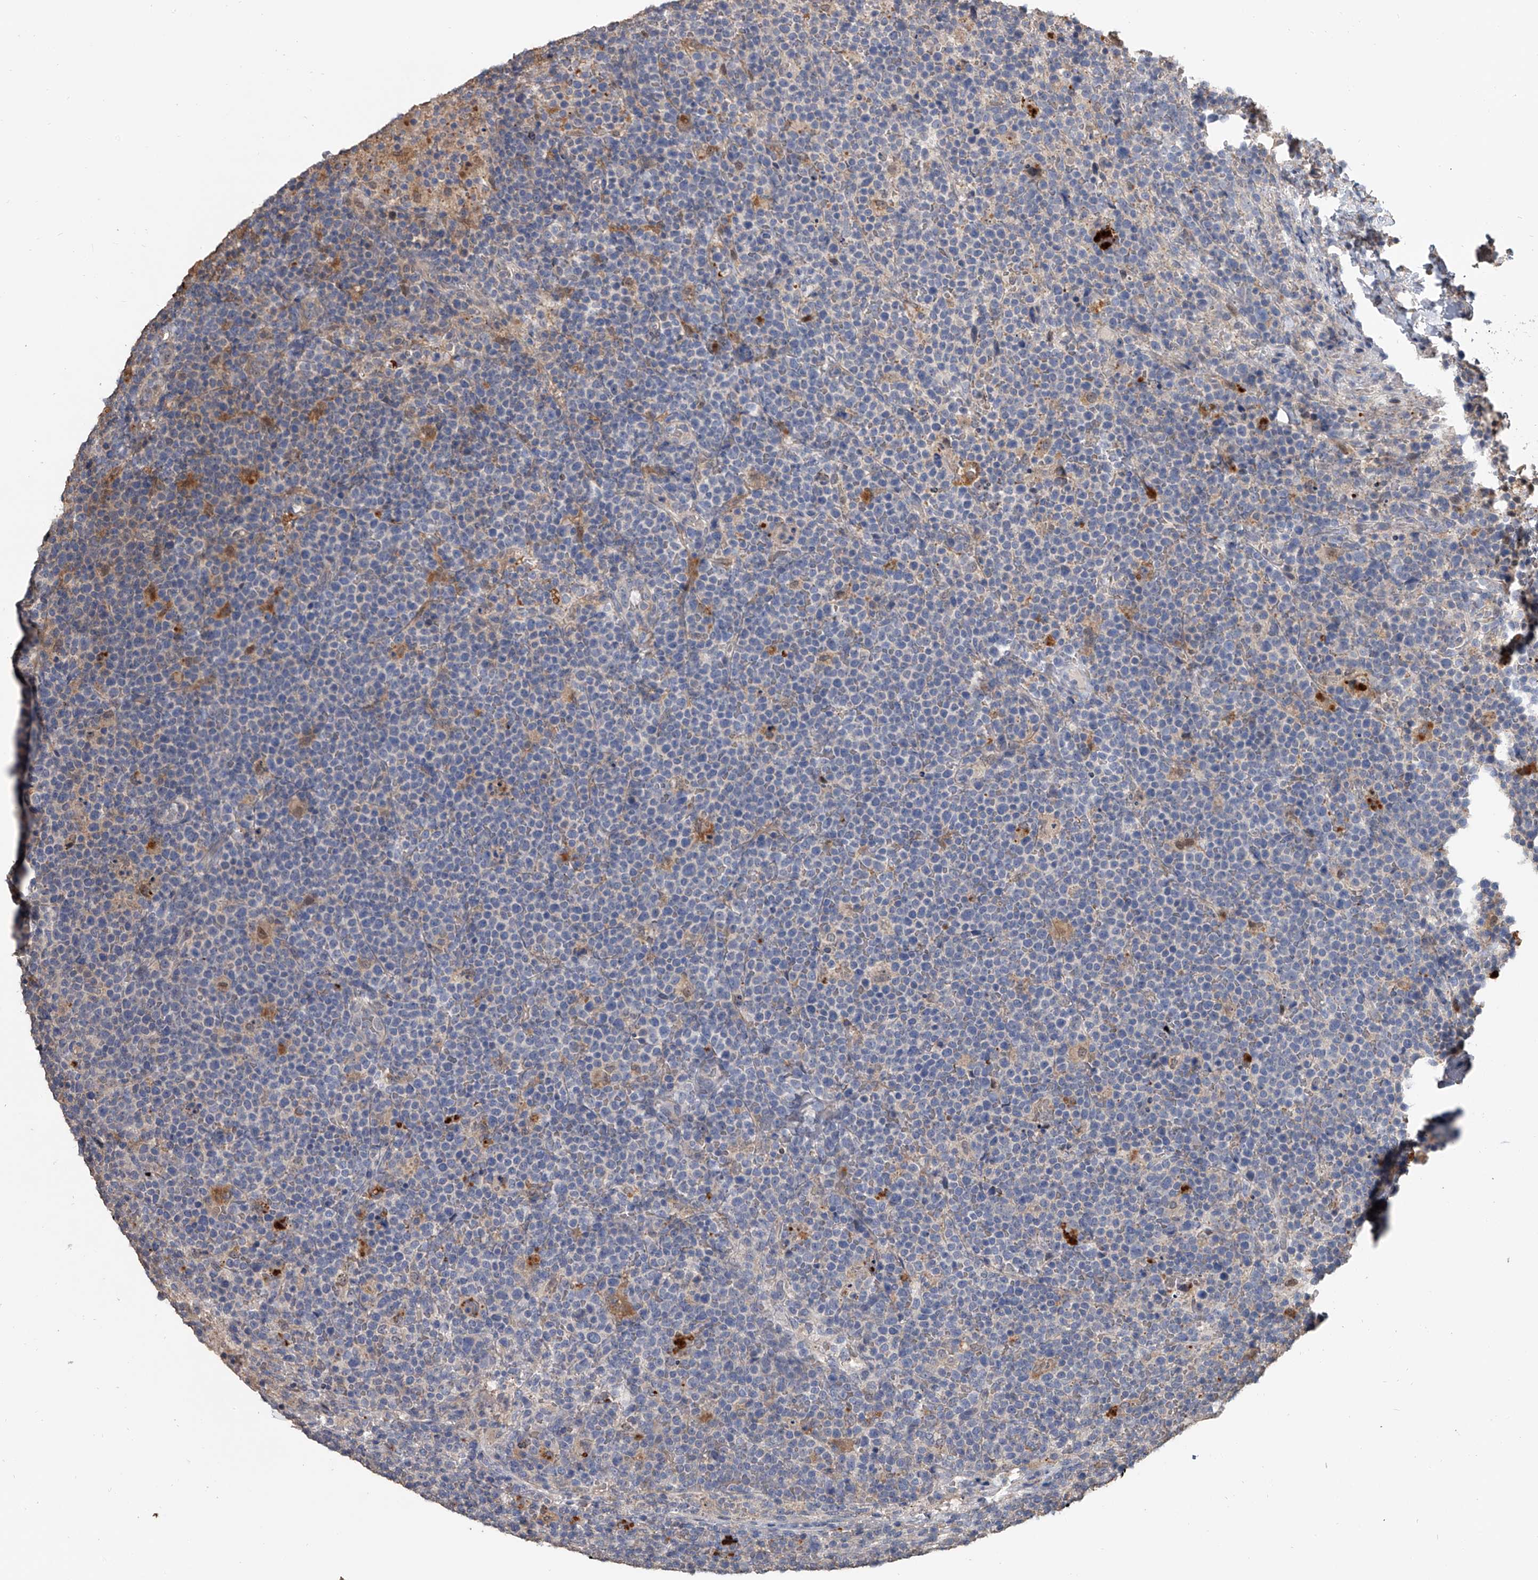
{"staining": {"intensity": "negative", "quantity": "none", "location": "none"}, "tissue": "lymphoma", "cell_type": "Tumor cells", "image_type": "cancer", "snomed": [{"axis": "morphology", "description": "Malignant lymphoma, non-Hodgkin's type, High grade"}, {"axis": "topography", "description": "Lymph node"}], "caption": "The micrograph displays no significant staining in tumor cells of high-grade malignant lymphoma, non-Hodgkin's type.", "gene": "DOCK9", "patient": {"sex": "male", "age": 61}}